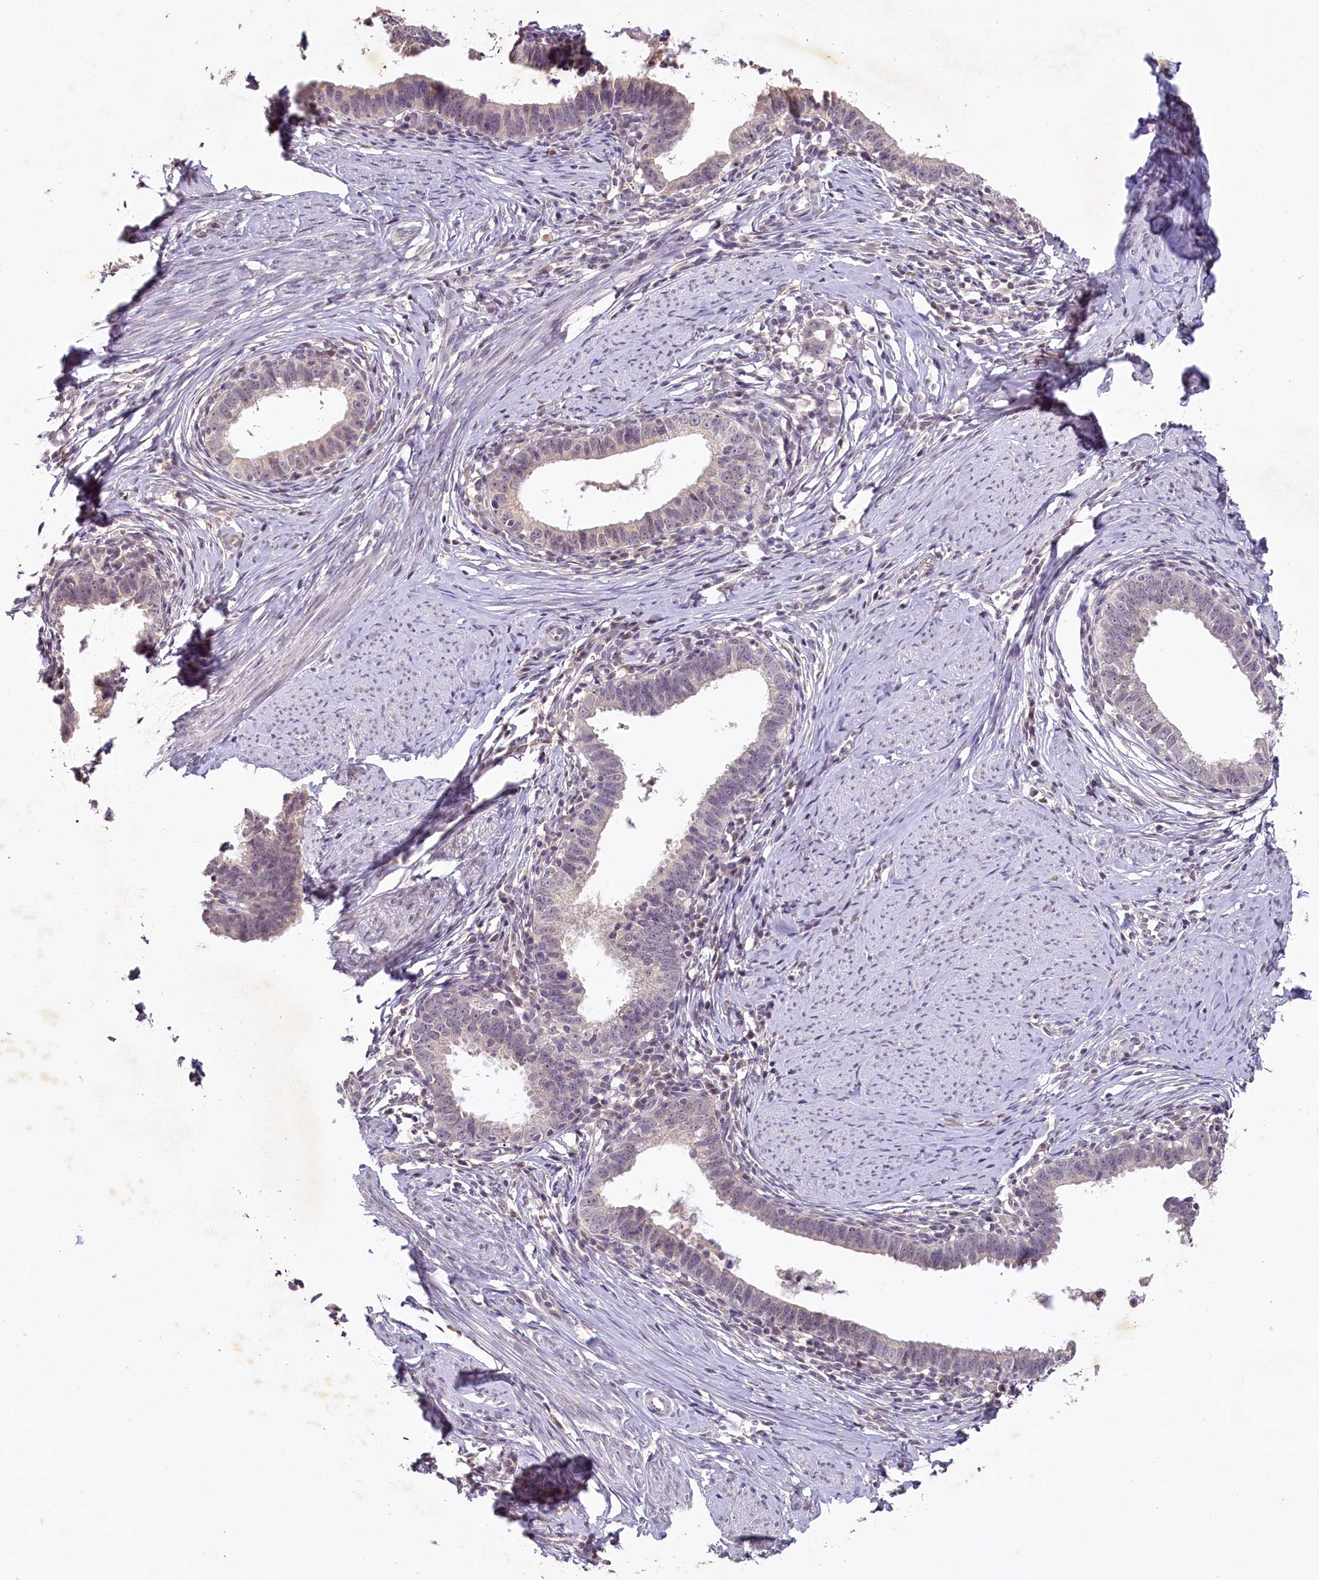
{"staining": {"intensity": "negative", "quantity": "none", "location": "none"}, "tissue": "cervical cancer", "cell_type": "Tumor cells", "image_type": "cancer", "snomed": [{"axis": "morphology", "description": "Adenocarcinoma, NOS"}, {"axis": "topography", "description": "Cervix"}], "caption": "Cervical cancer (adenocarcinoma) was stained to show a protein in brown. There is no significant staining in tumor cells. (Brightfield microscopy of DAB (3,3'-diaminobenzidine) immunohistochemistry (IHC) at high magnification).", "gene": "MUCL1", "patient": {"sex": "female", "age": 36}}